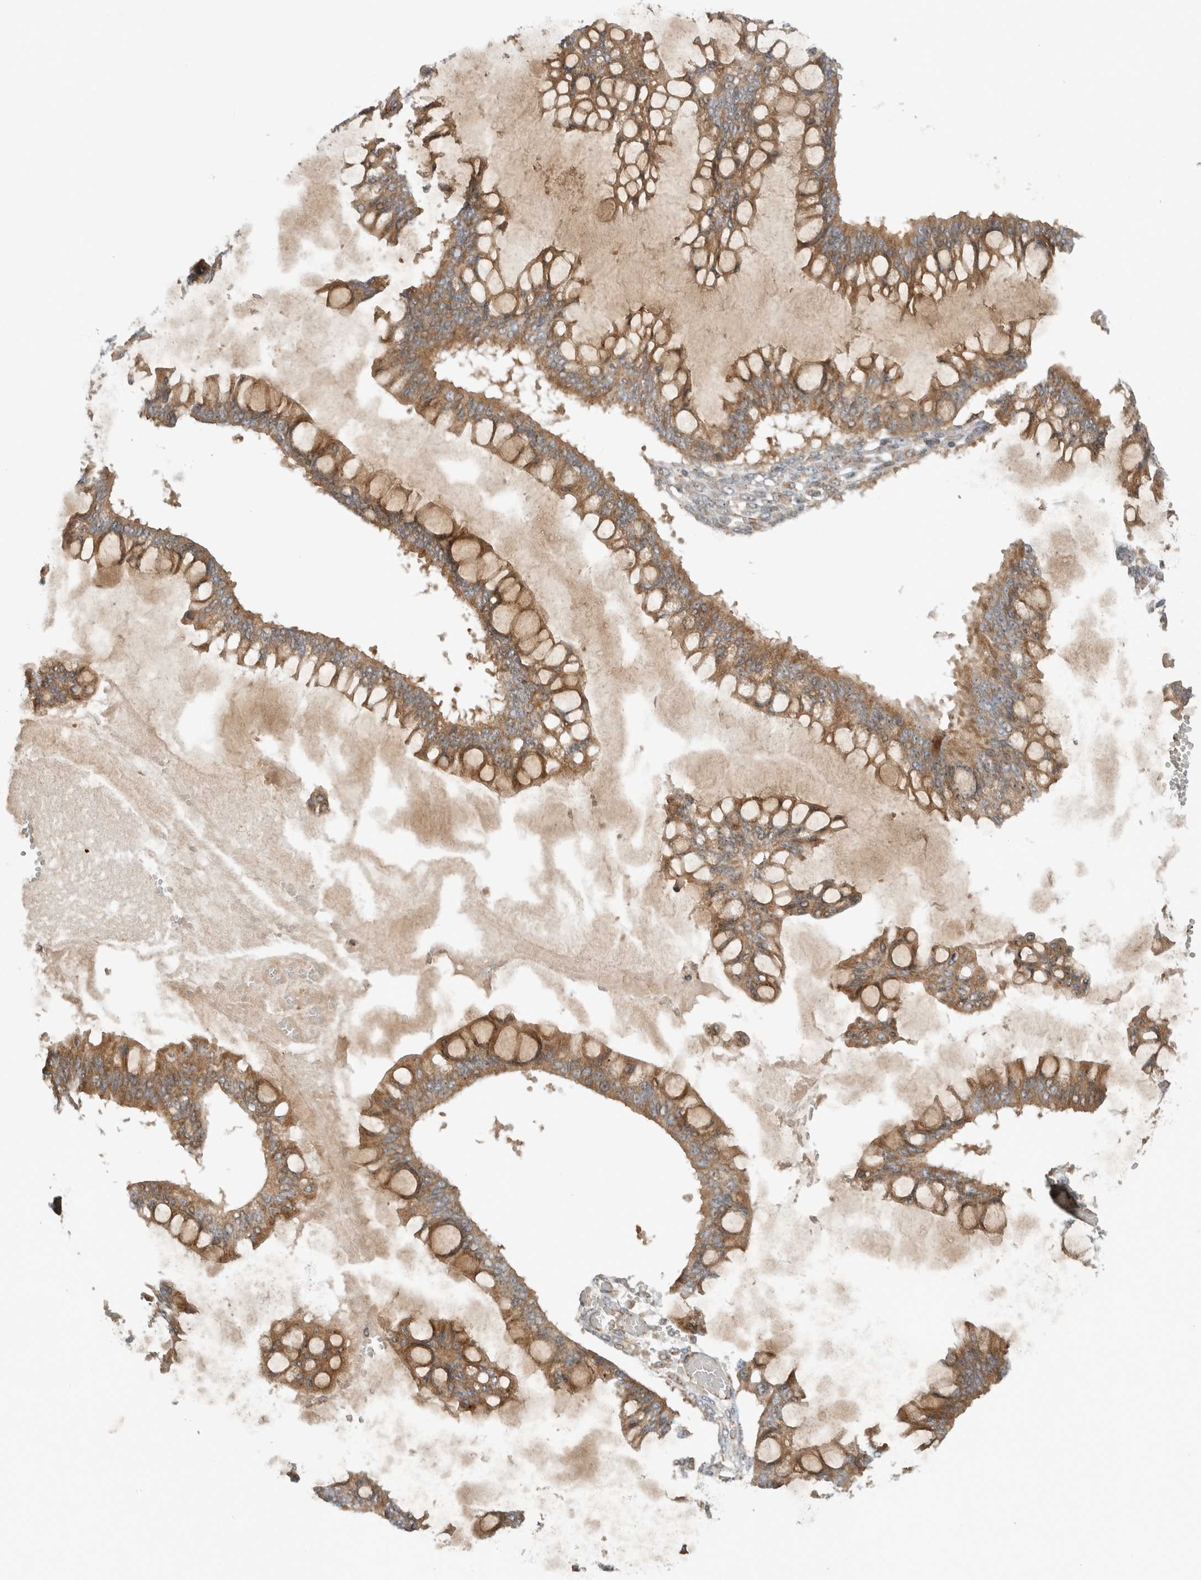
{"staining": {"intensity": "moderate", "quantity": ">75%", "location": "cytoplasmic/membranous"}, "tissue": "ovarian cancer", "cell_type": "Tumor cells", "image_type": "cancer", "snomed": [{"axis": "morphology", "description": "Cystadenocarcinoma, mucinous, NOS"}, {"axis": "topography", "description": "Ovary"}], "caption": "High-power microscopy captured an immunohistochemistry image of ovarian mucinous cystadenocarcinoma, revealing moderate cytoplasmic/membranous expression in approximately >75% of tumor cells.", "gene": "WASF2", "patient": {"sex": "female", "age": 73}}